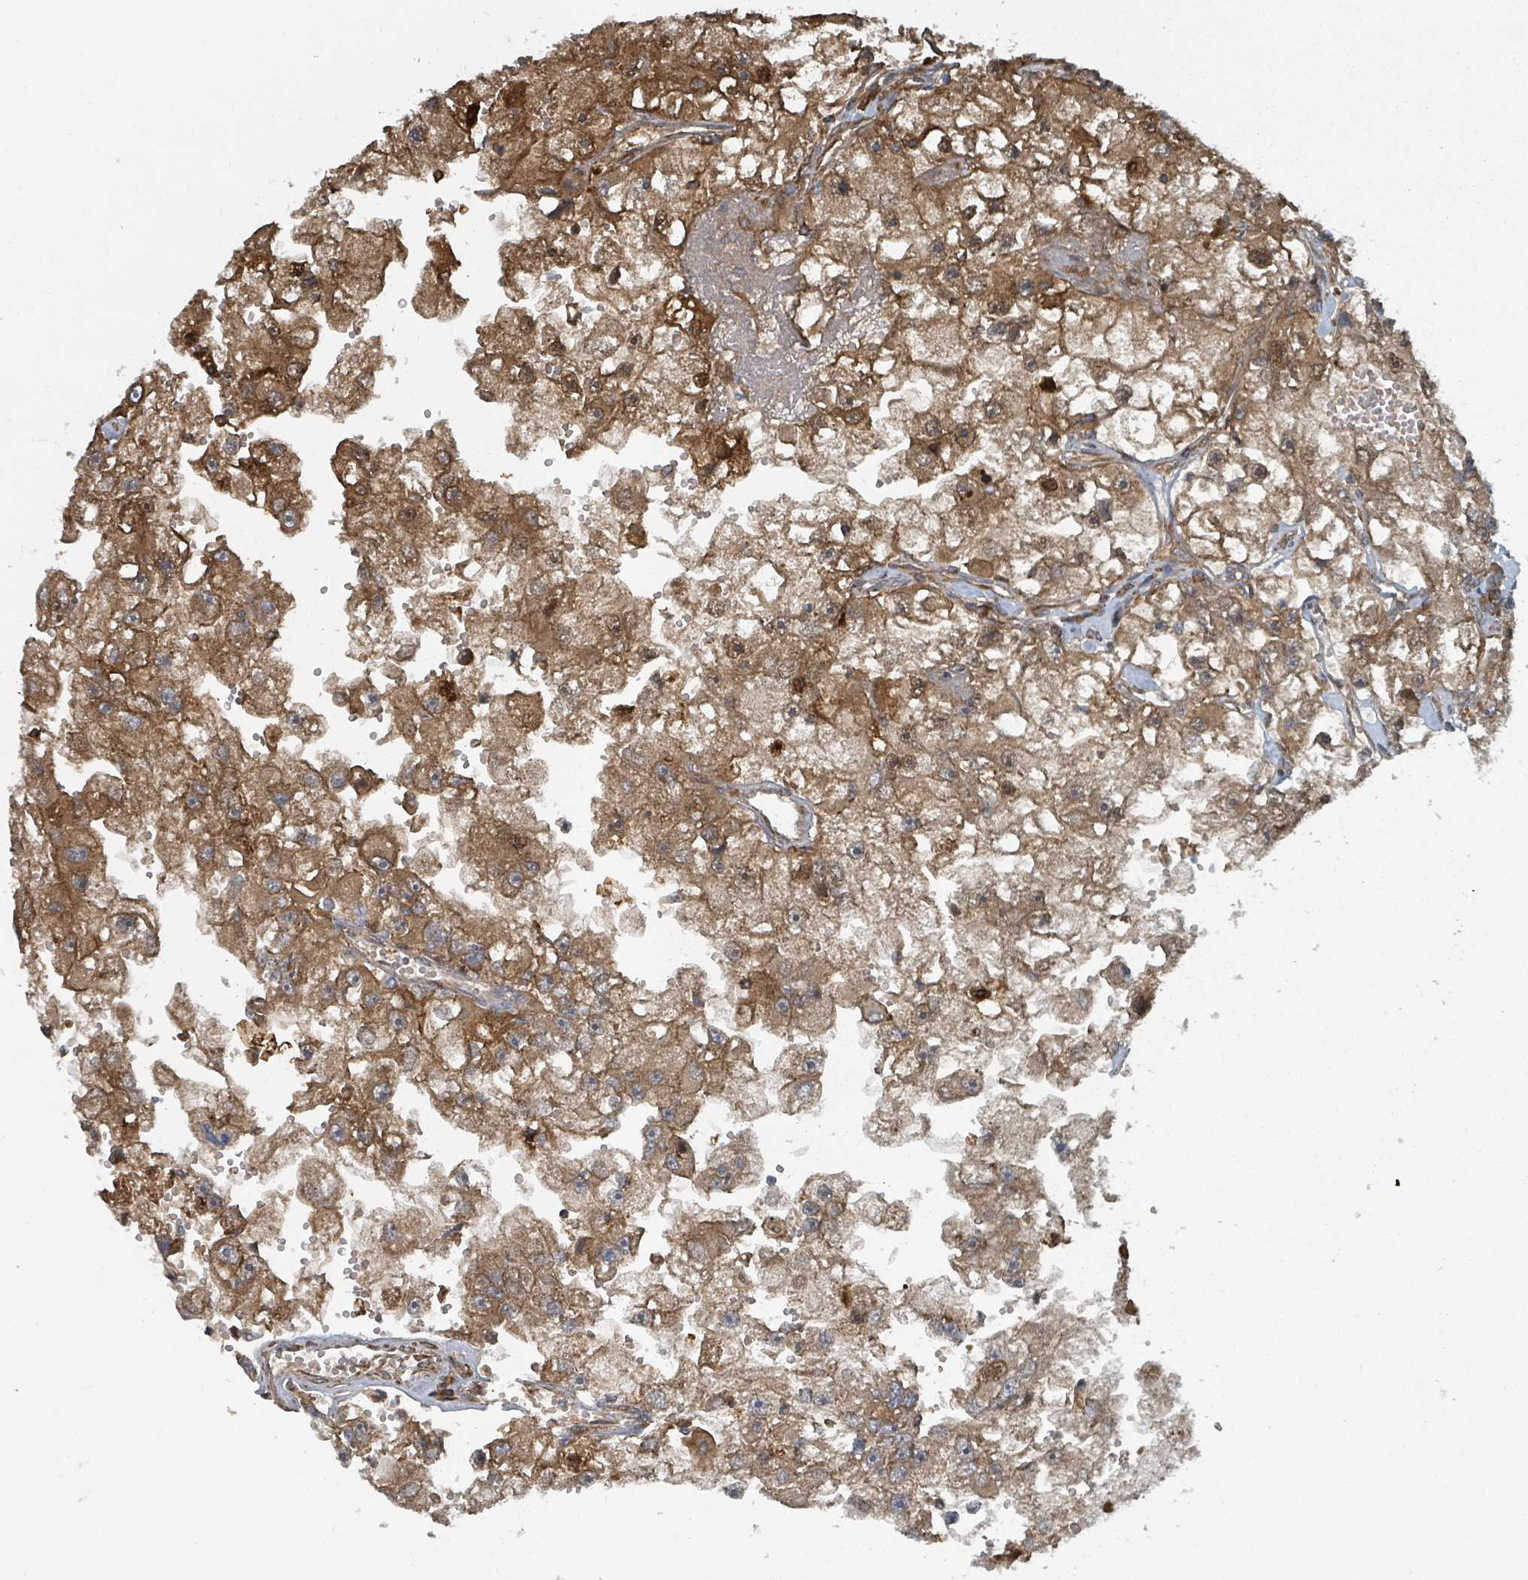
{"staining": {"intensity": "moderate", "quantity": ">75%", "location": "cytoplasmic/membranous"}, "tissue": "renal cancer", "cell_type": "Tumor cells", "image_type": "cancer", "snomed": [{"axis": "morphology", "description": "Adenocarcinoma, NOS"}, {"axis": "topography", "description": "Kidney"}], "caption": "IHC (DAB (3,3'-diaminobenzidine)) staining of human adenocarcinoma (renal) demonstrates moderate cytoplasmic/membranous protein staining in about >75% of tumor cells.", "gene": "RHPN2", "patient": {"sex": "male", "age": 63}}